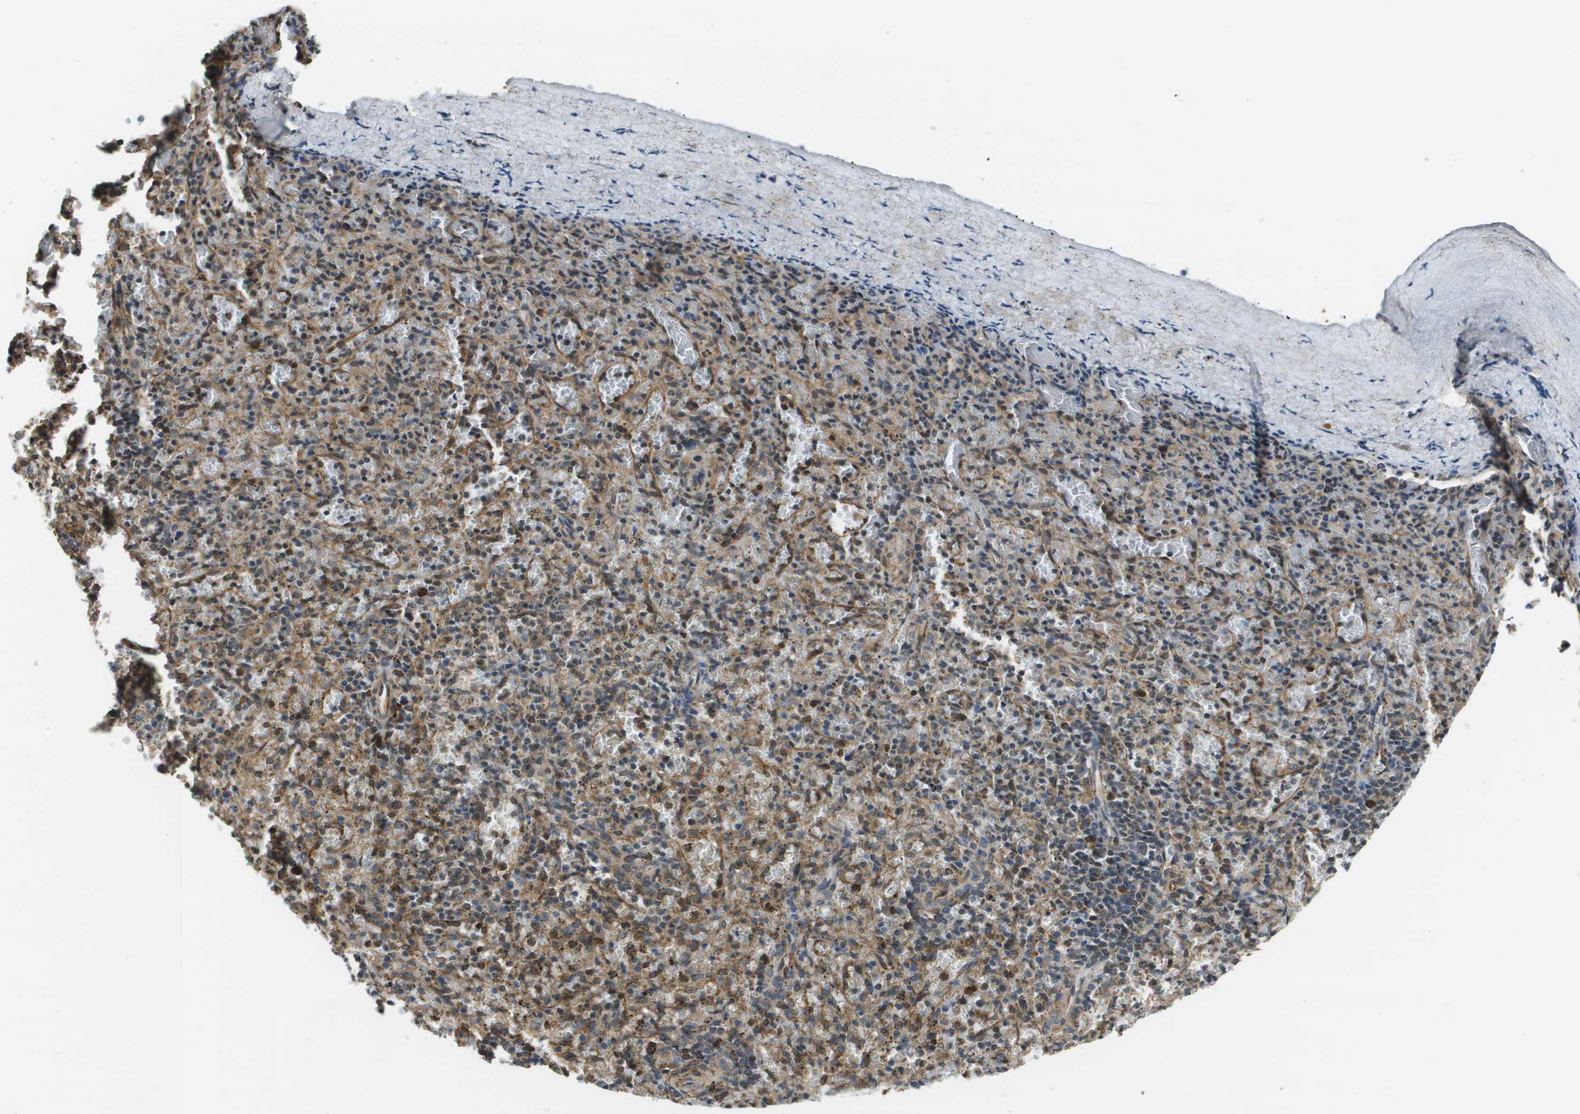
{"staining": {"intensity": "moderate", "quantity": ">75%", "location": "cytoplasmic/membranous"}, "tissue": "spleen", "cell_type": "Cells in red pulp", "image_type": "normal", "snomed": [{"axis": "morphology", "description": "Normal tissue, NOS"}, {"axis": "topography", "description": "Spleen"}], "caption": "Immunohistochemistry (IHC) micrograph of normal human spleen stained for a protein (brown), which demonstrates medium levels of moderate cytoplasmic/membranous expression in approximately >75% of cells in red pulp.", "gene": "SEC62", "patient": {"sex": "male", "age": 72}}